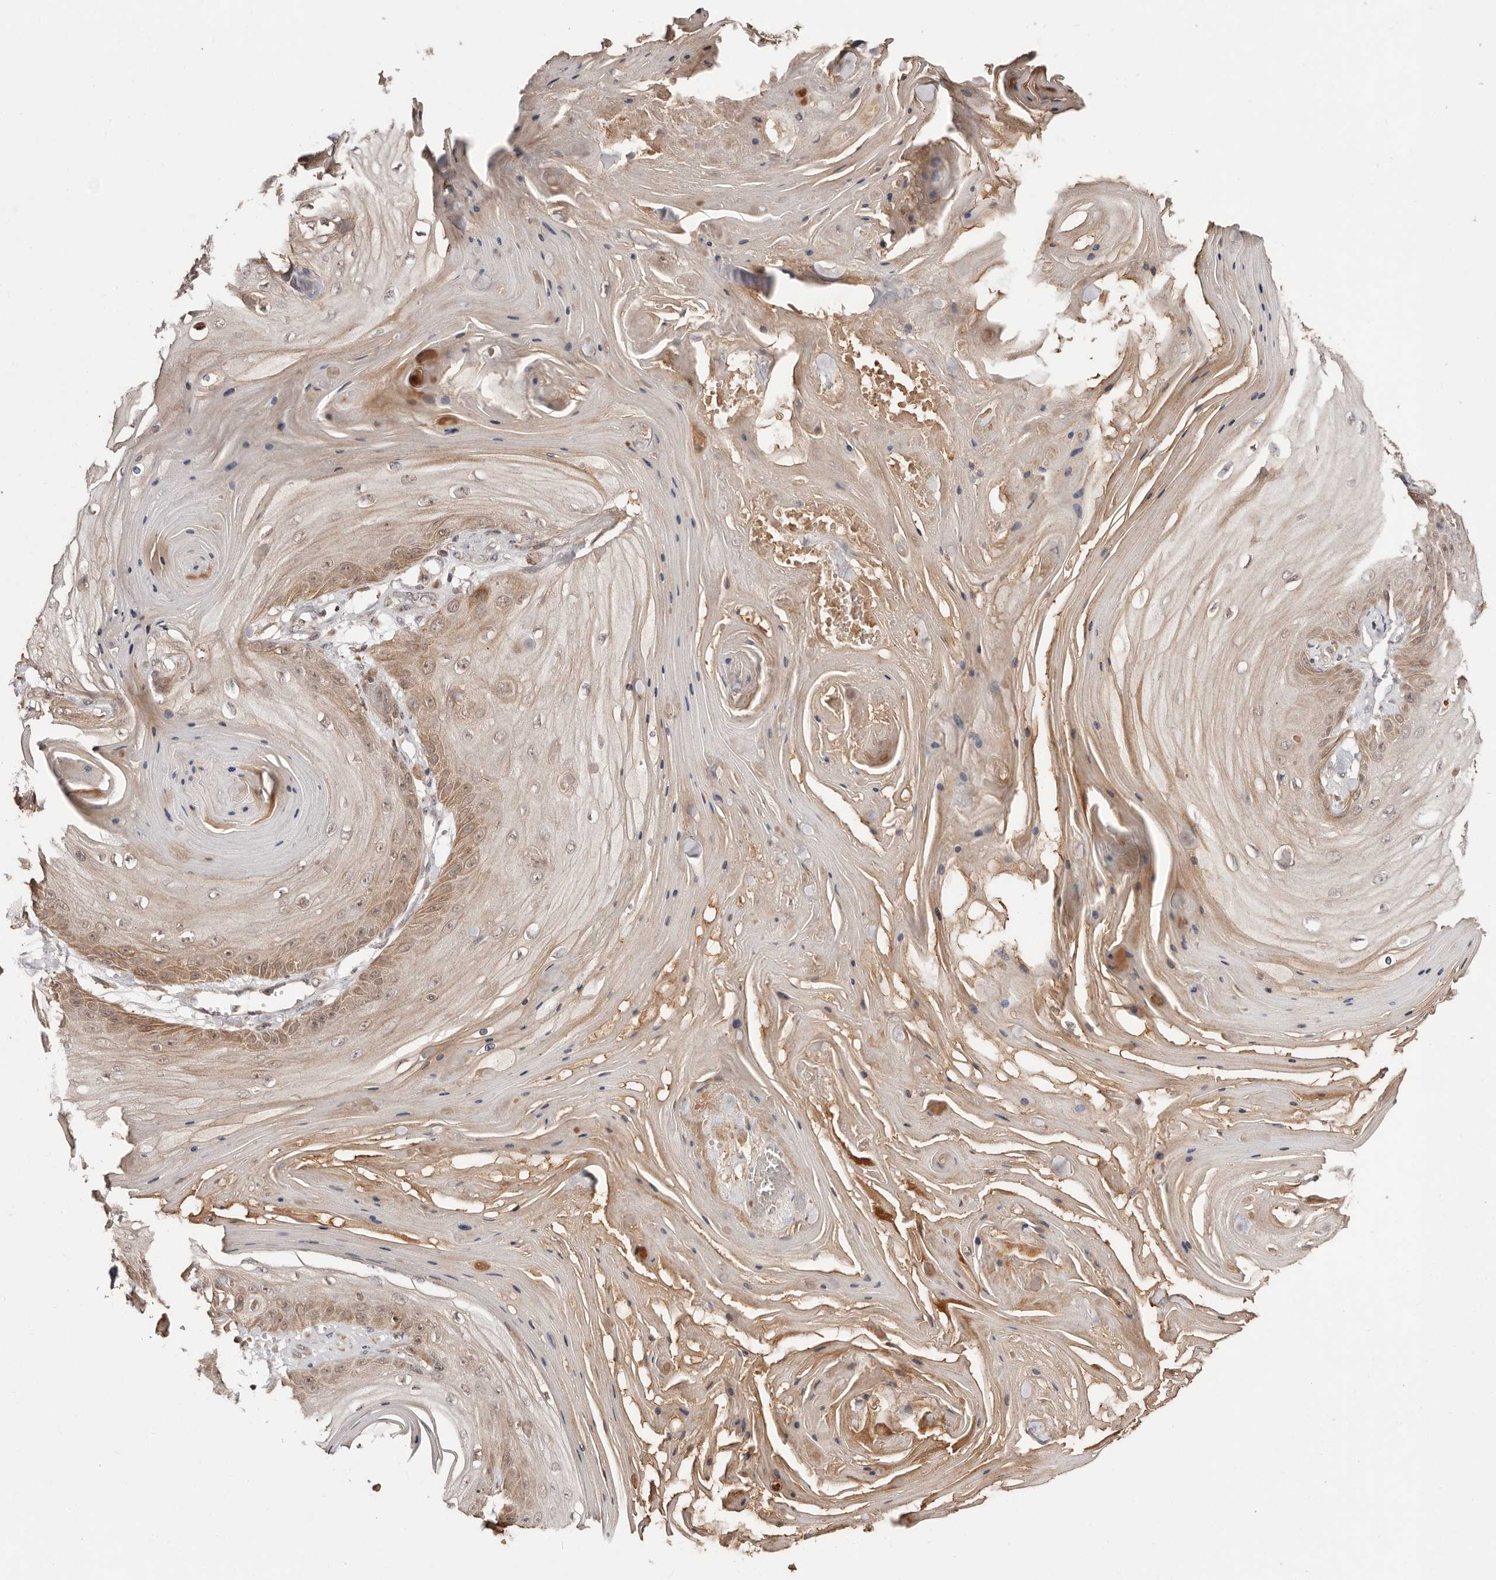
{"staining": {"intensity": "moderate", "quantity": "25%-75%", "location": "cytoplasmic/membranous"}, "tissue": "skin cancer", "cell_type": "Tumor cells", "image_type": "cancer", "snomed": [{"axis": "morphology", "description": "Squamous cell carcinoma, NOS"}, {"axis": "topography", "description": "Skin"}], "caption": "Immunohistochemical staining of squamous cell carcinoma (skin) exhibits moderate cytoplasmic/membranous protein staining in about 25%-75% of tumor cells.", "gene": "BICRAL", "patient": {"sex": "male", "age": 74}}